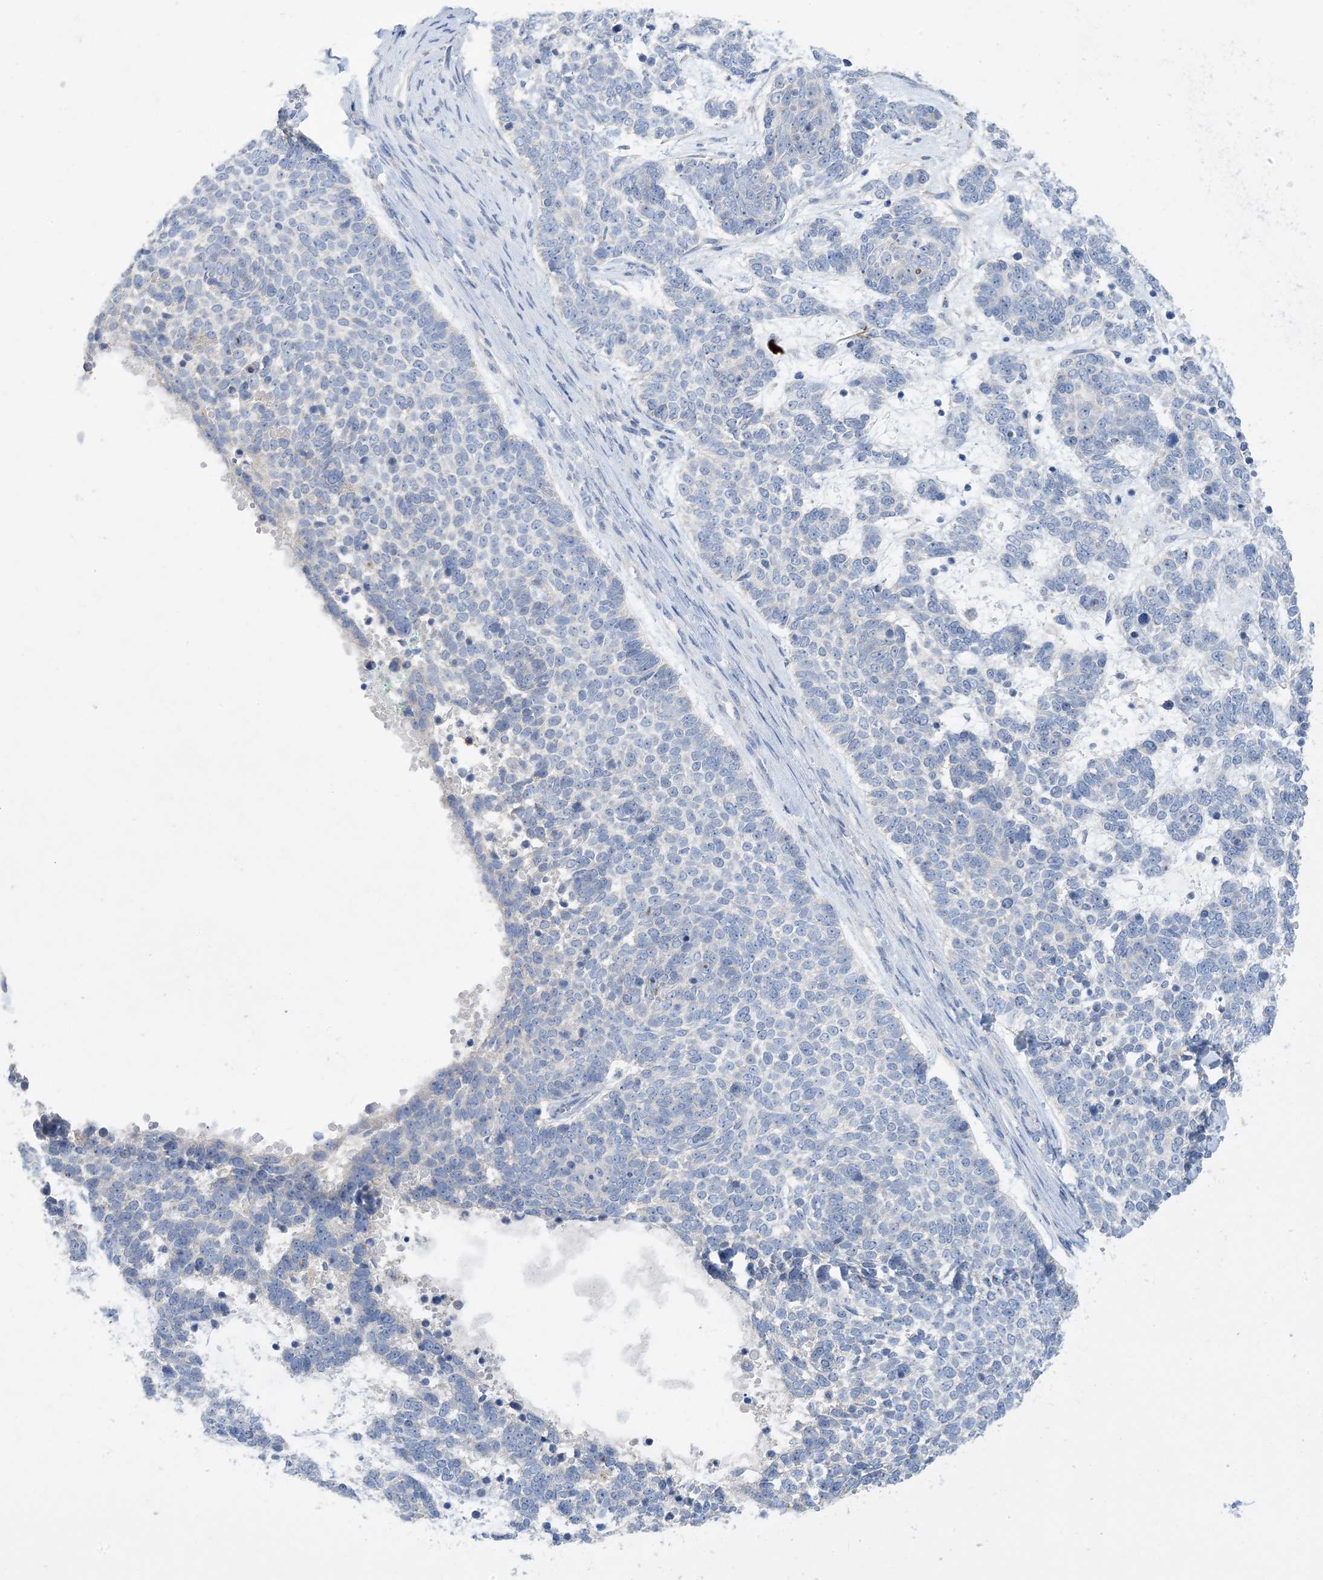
{"staining": {"intensity": "negative", "quantity": "none", "location": "none"}, "tissue": "skin cancer", "cell_type": "Tumor cells", "image_type": "cancer", "snomed": [{"axis": "morphology", "description": "Basal cell carcinoma"}, {"axis": "topography", "description": "Skin"}], "caption": "The histopathology image demonstrates no staining of tumor cells in skin basal cell carcinoma.", "gene": "KPRP", "patient": {"sex": "female", "age": 81}}